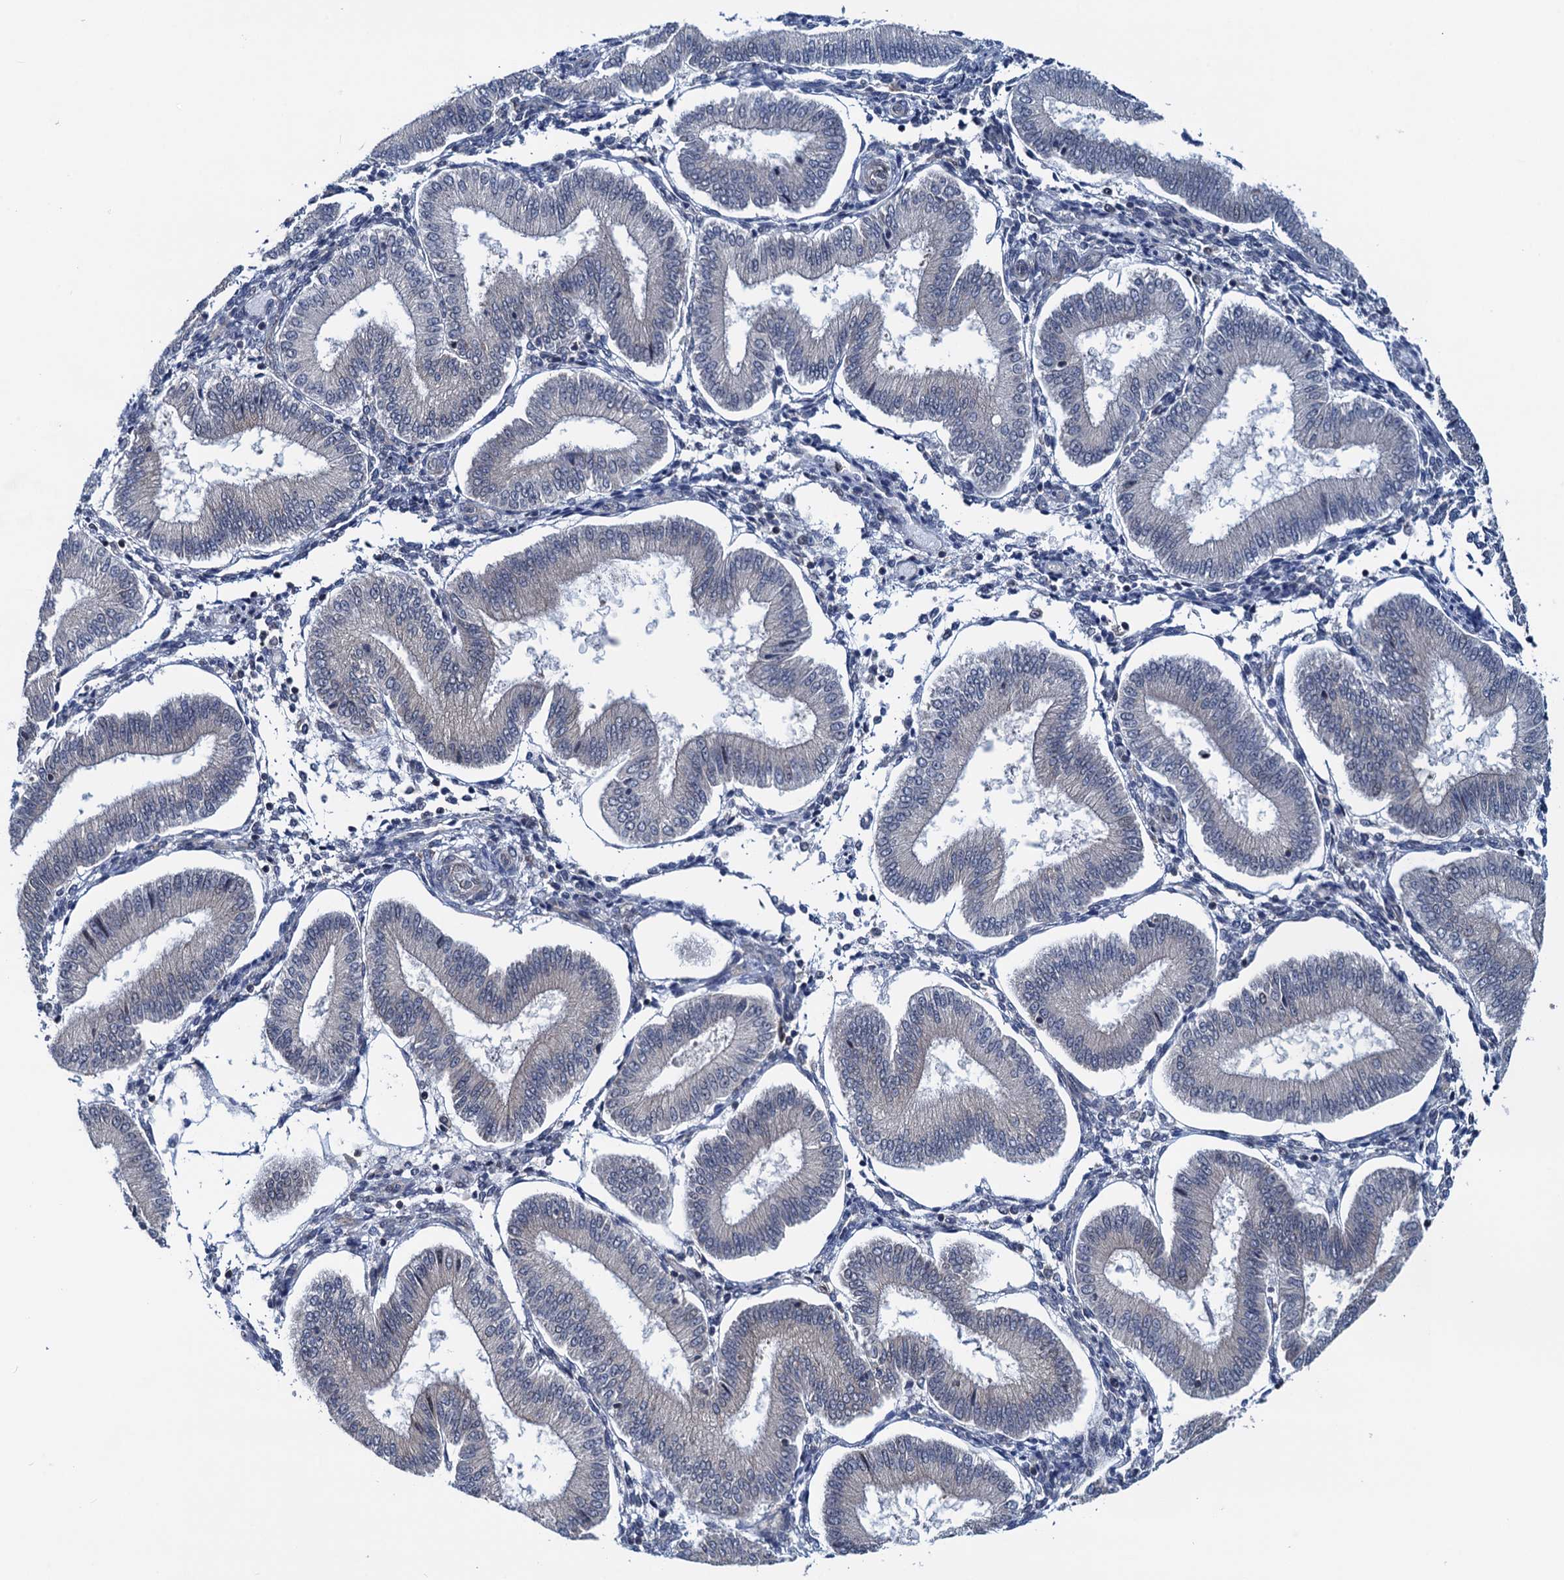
{"staining": {"intensity": "negative", "quantity": "none", "location": "none"}, "tissue": "endometrium", "cell_type": "Cells in endometrial stroma", "image_type": "normal", "snomed": [{"axis": "morphology", "description": "Normal tissue, NOS"}, {"axis": "topography", "description": "Endometrium"}], "caption": "This is a image of IHC staining of unremarkable endometrium, which shows no expression in cells in endometrial stroma.", "gene": "RNF125", "patient": {"sex": "female", "age": 39}}